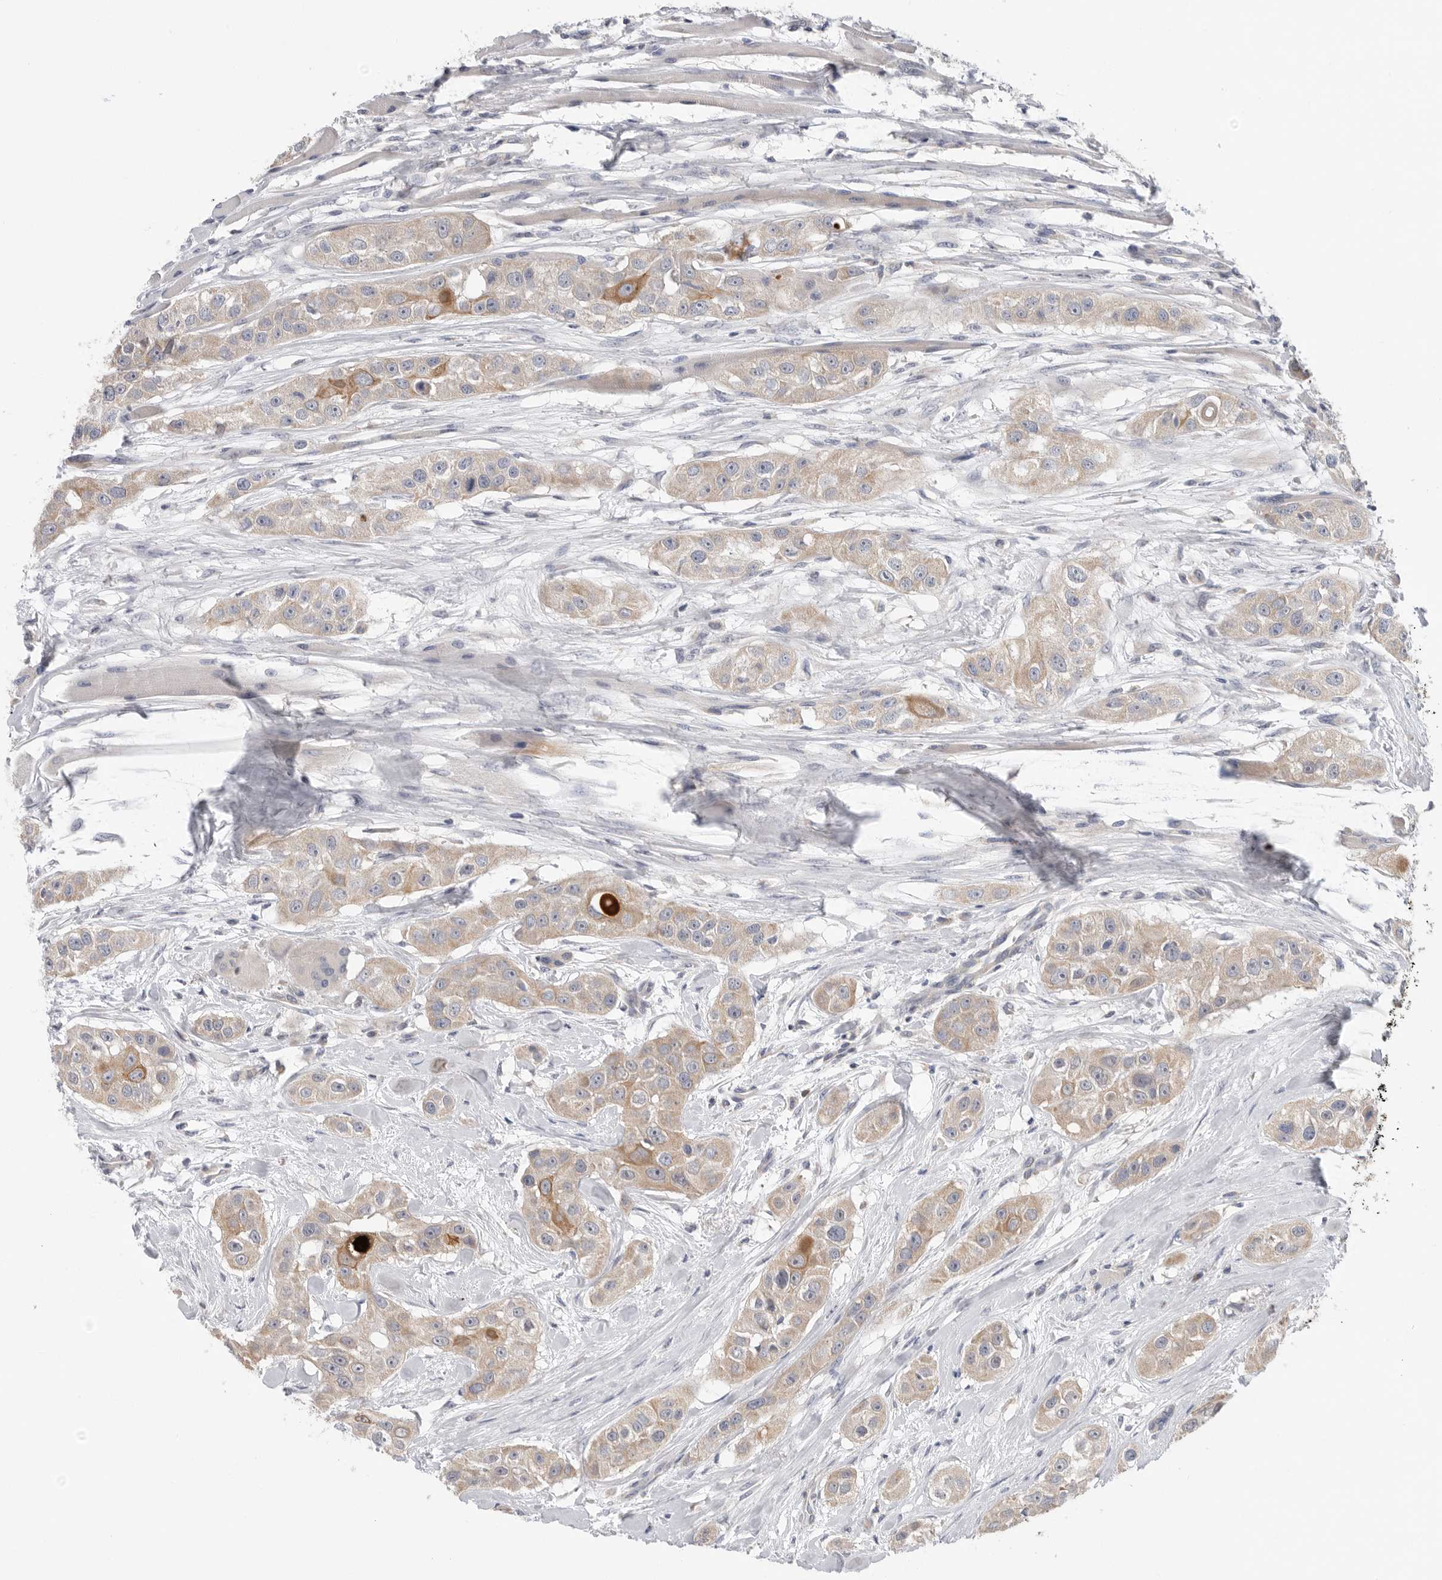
{"staining": {"intensity": "moderate", "quantity": "<25%", "location": "cytoplasmic/membranous"}, "tissue": "head and neck cancer", "cell_type": "Tumor cells", "image_type": "cancer", "snomed": [{"axis": "morphology", "description": "Normal tissue, NOS"}, {"axis": "morphology", "description": "Squamous cell carcinoma, NOS"}, {"axis": "topography", "description": "Skeletal muscle"}, {"axis": "topography", "description": "Head-Neck"}], "caption": "Immunohistochemical staining of human head and neck cancer (squamous cell carcinoma) displays low levels of moderate cytoplasmic/membranous protein staining in about <25% of tumor cells.", "gene": "MTFR1L", "patient": {"sex": "male", "age": 51}}